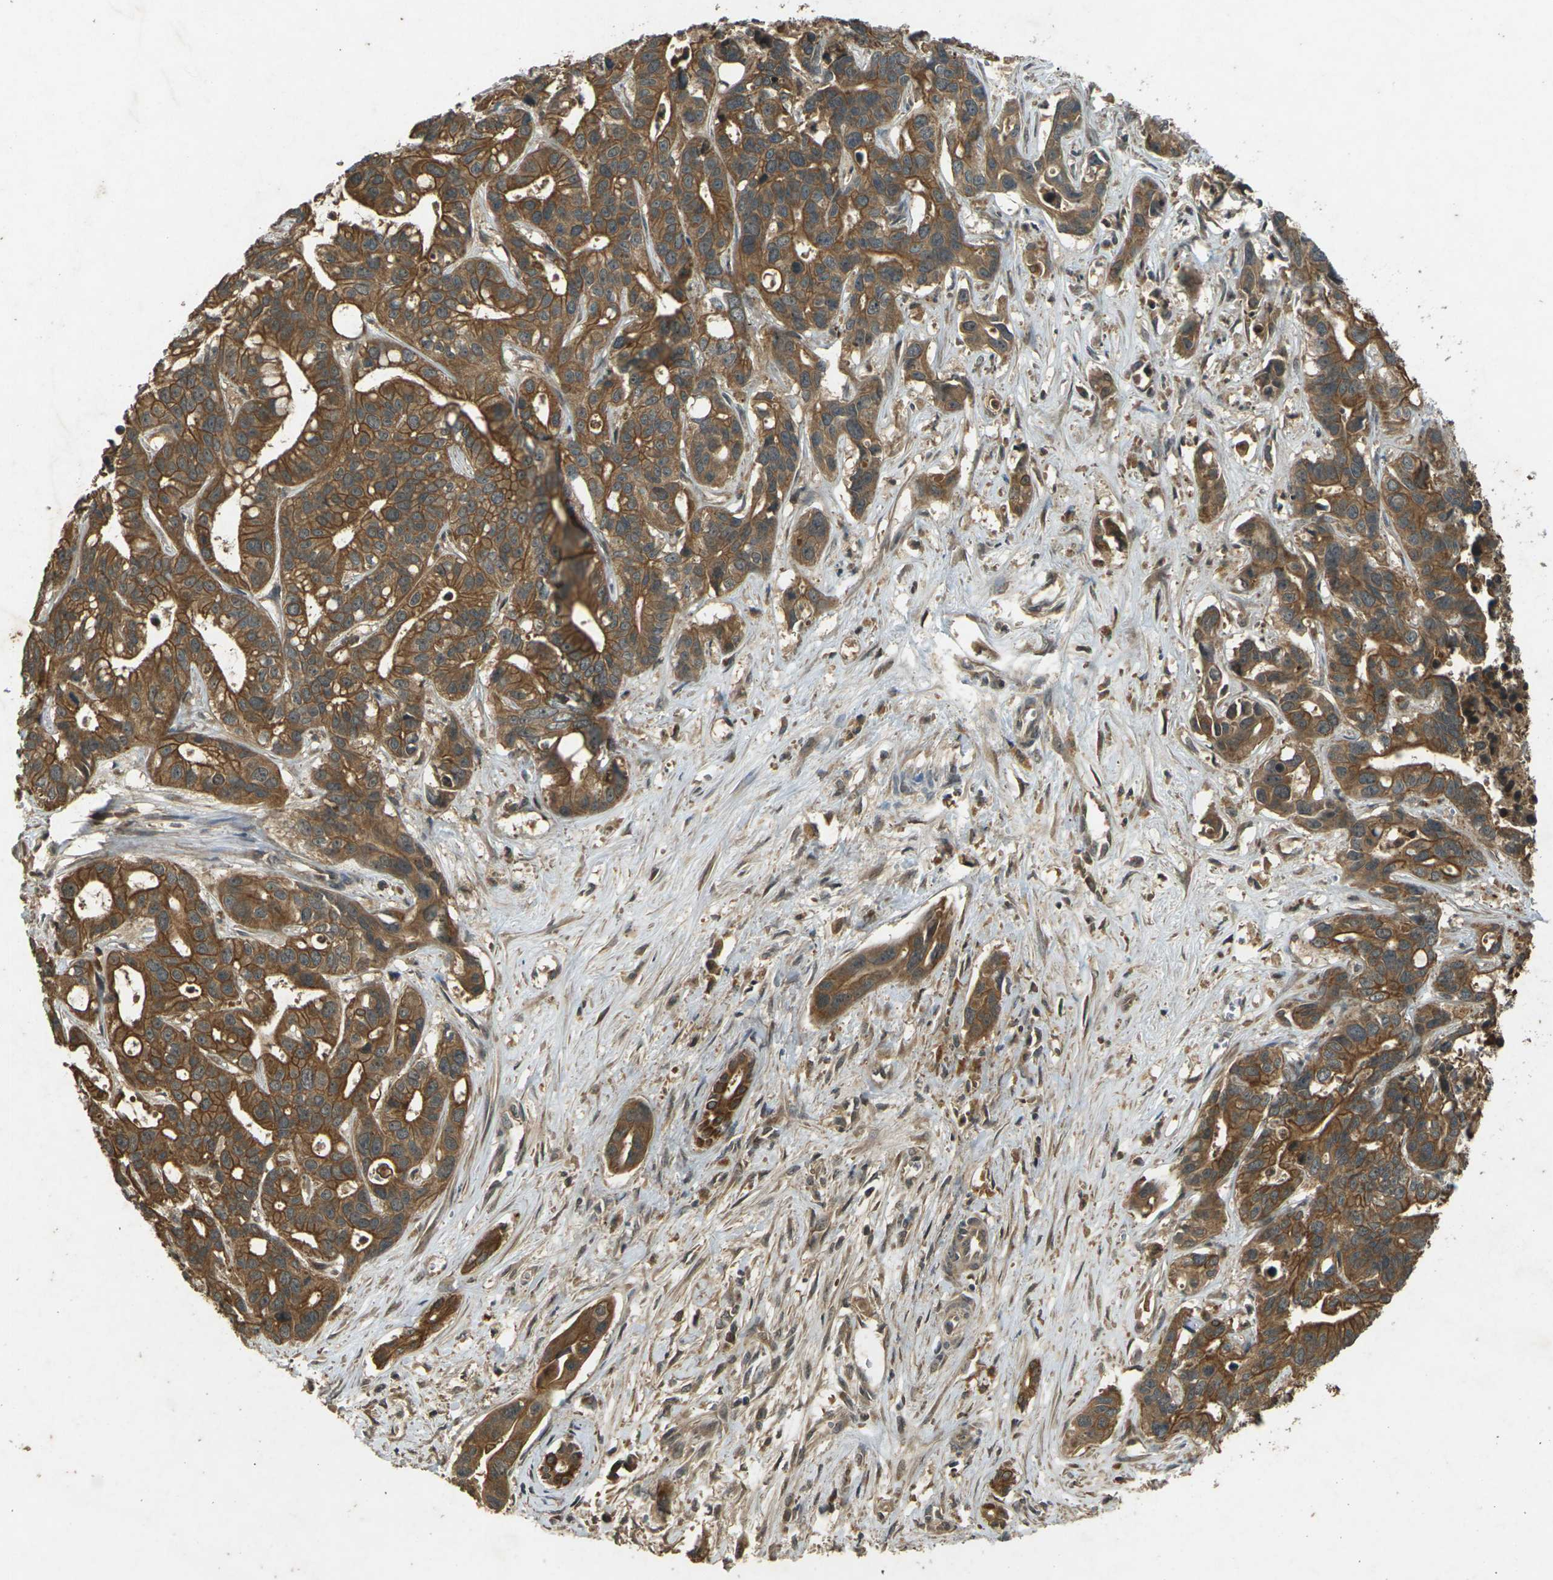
{"staining": {"intensity": "moderate", "quantity": ">75%", "location": "cytoplasmic/membranous"}, "tissue": "liver cancer", "cell_type": "Tumor cells", "image_type": "cancer", "snomed": [{"axis": "morphology", "description": "Cholangiocarcinoma"}, {"axis": "topography", "description": "Liver"}], "caption": "Immunohistochemistry (IHC) of human liver cancer (cholangiocarcinoma) reveals medium levels of moderate cytoplasmic/membranous staining in approximately >75% of tumor cells. (Stains: DAB (3,3'-diaminobenzidine) in brown, nuclei in blue, Microscopy: brightfield microscopy at high magnification).", "gene": "TAP1", "patient": {"sex": "female", "age": 65}}